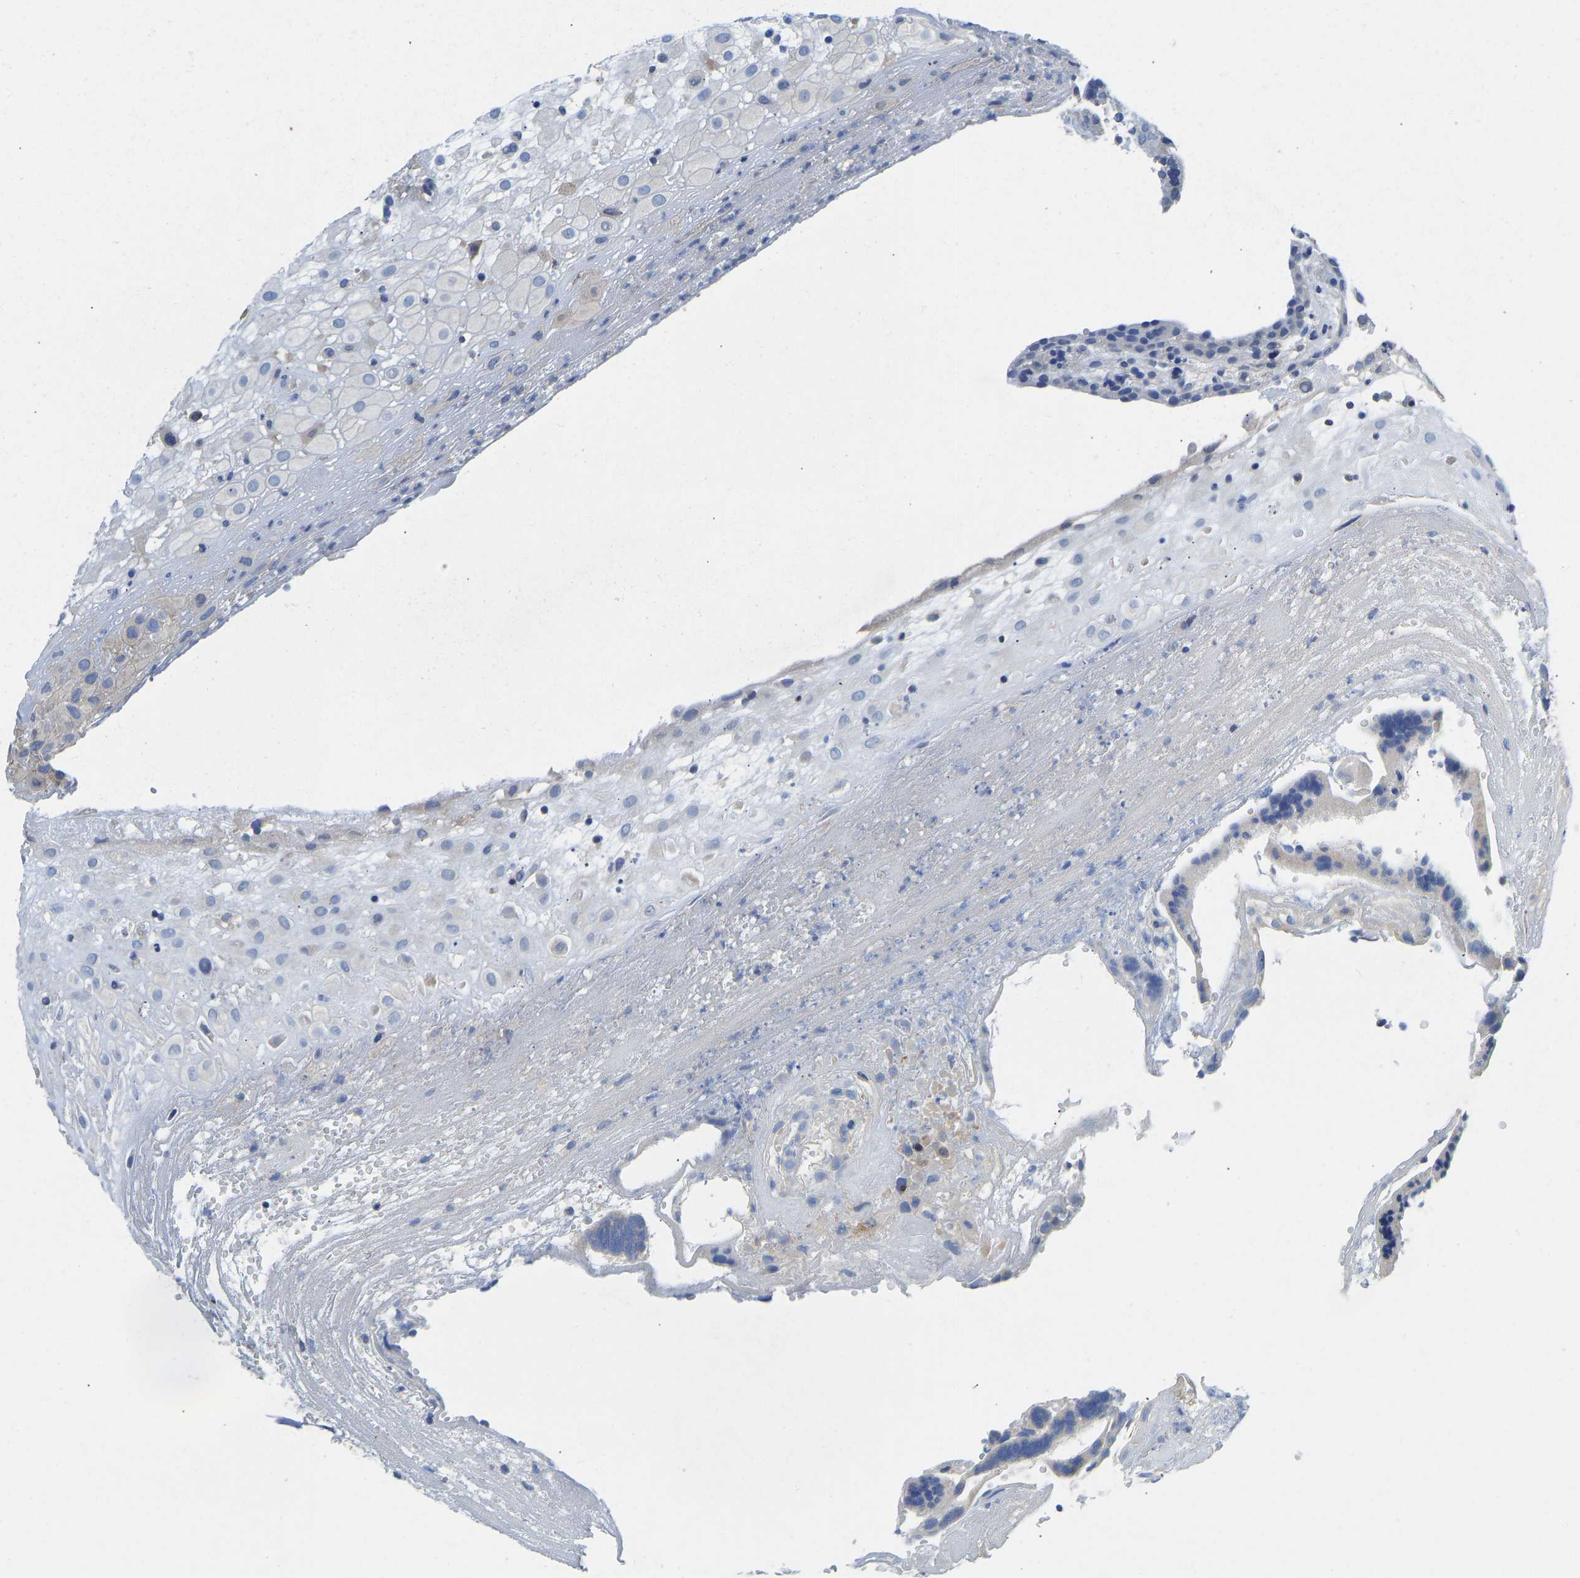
{"staining": {"intensity": "weak", "quantity": "<25%", "location": "cytoplasmic/membranous"}, "tissue": "placenta", "cell_type": "Decidual cells", "image_type": "normal", "snomed": [{"axis": "morphology", "description": "Normal tissue, NOS"}, {"axis": "topography", "description": "Placenta"}], "caption": "This is a micrograph of immunohistochemistry (IHC) staining of normal placenta, which shows no positivity in decidual cells.", "gene": "PPP3CA", "patient": {"sex": "female", "age": 18}}